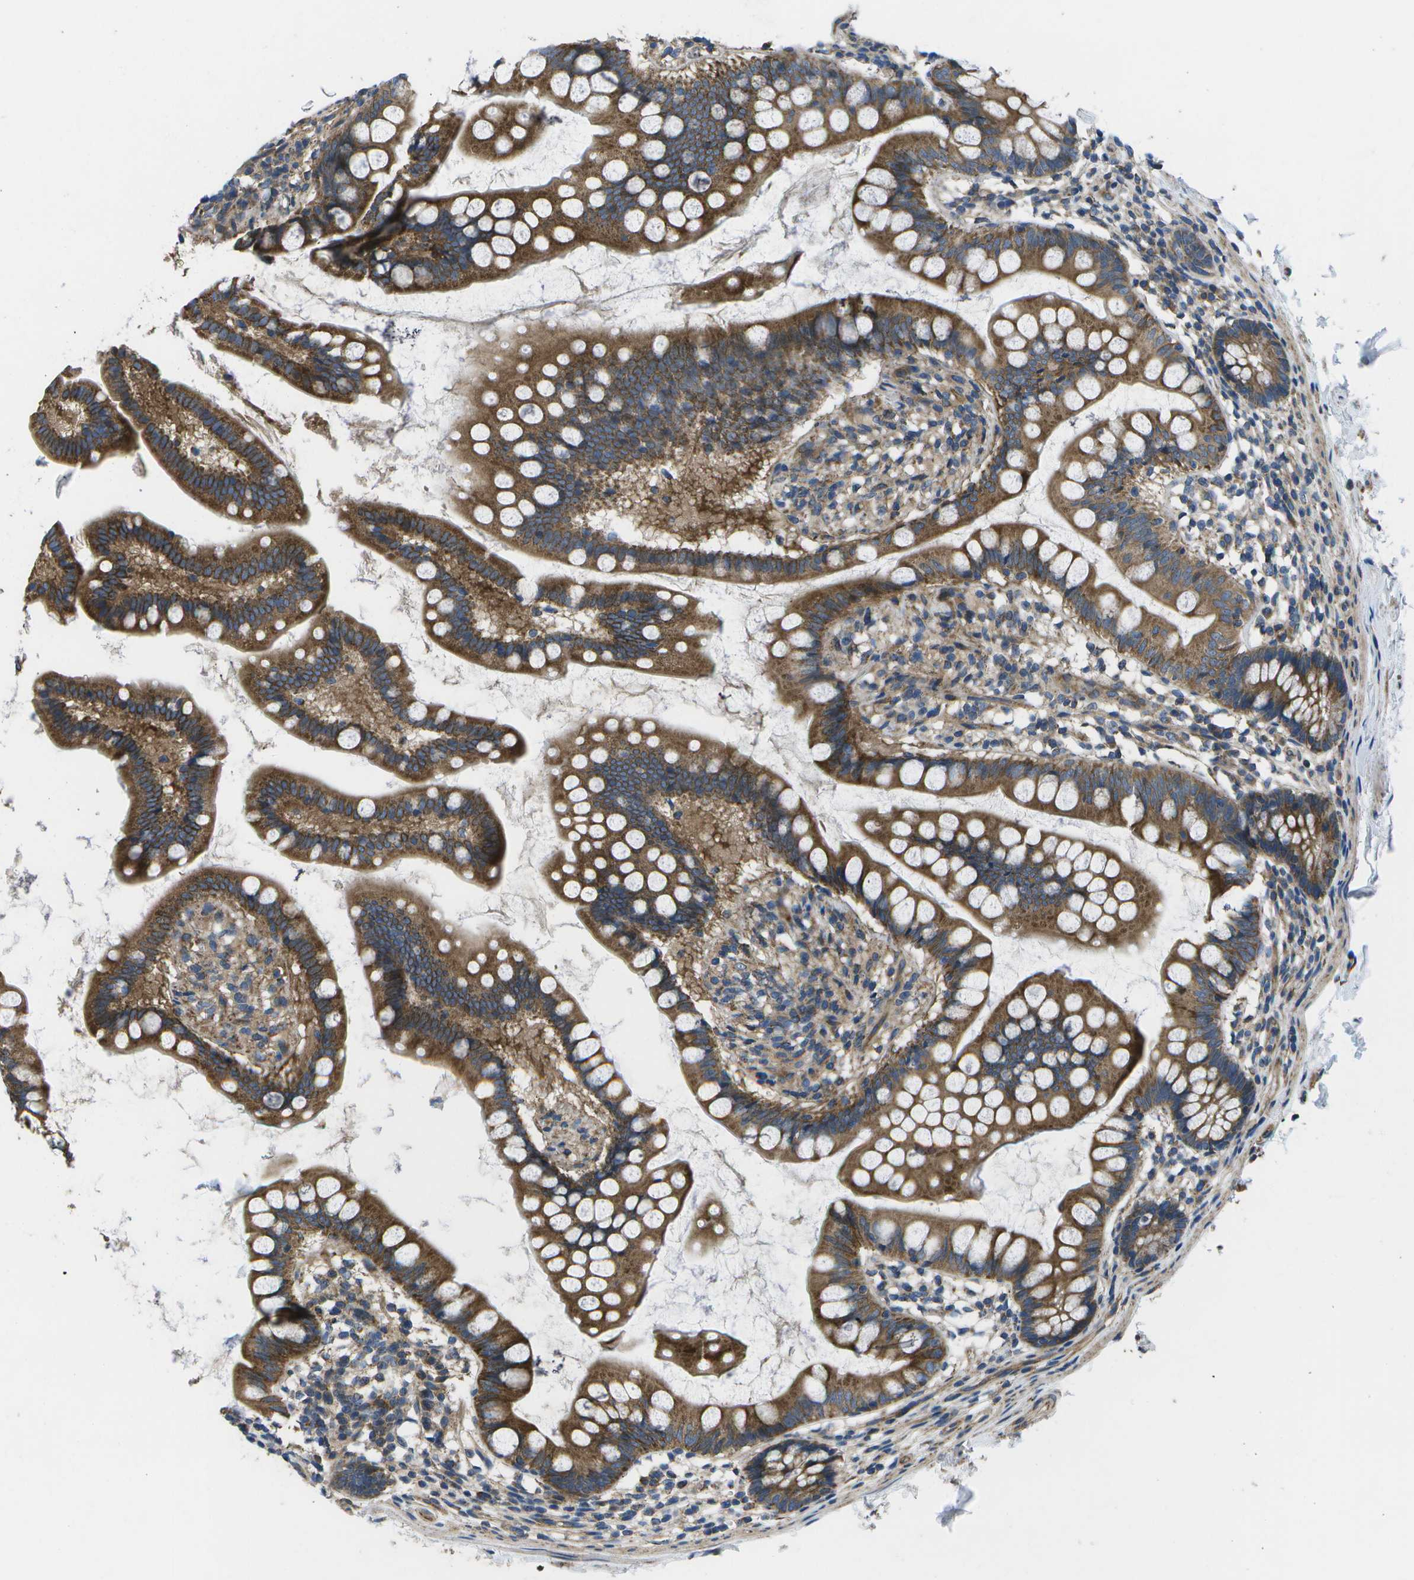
{"staining": {"intensity": "strong", "quantity": ">75%", "location": "cytoplasmic/membranous"}, "tissue": "small intestine", "cell_type": "Glandular cells", "image_type": "normal", "snomed": [{"axis": "morphology", "description": "Normal tissue, NOS"}, {"axis": "topography", "description": "Small intestine"}], "caption": "A high-resolution photomicrograph shows immunohistochemistry staining of unremarkable small intestine, which exhibits strong cytoplasmic/membranous expression in approximately >75% of glandular cells.", "gene": "MVK", "patient": {"sex": "female", "age": 84}}